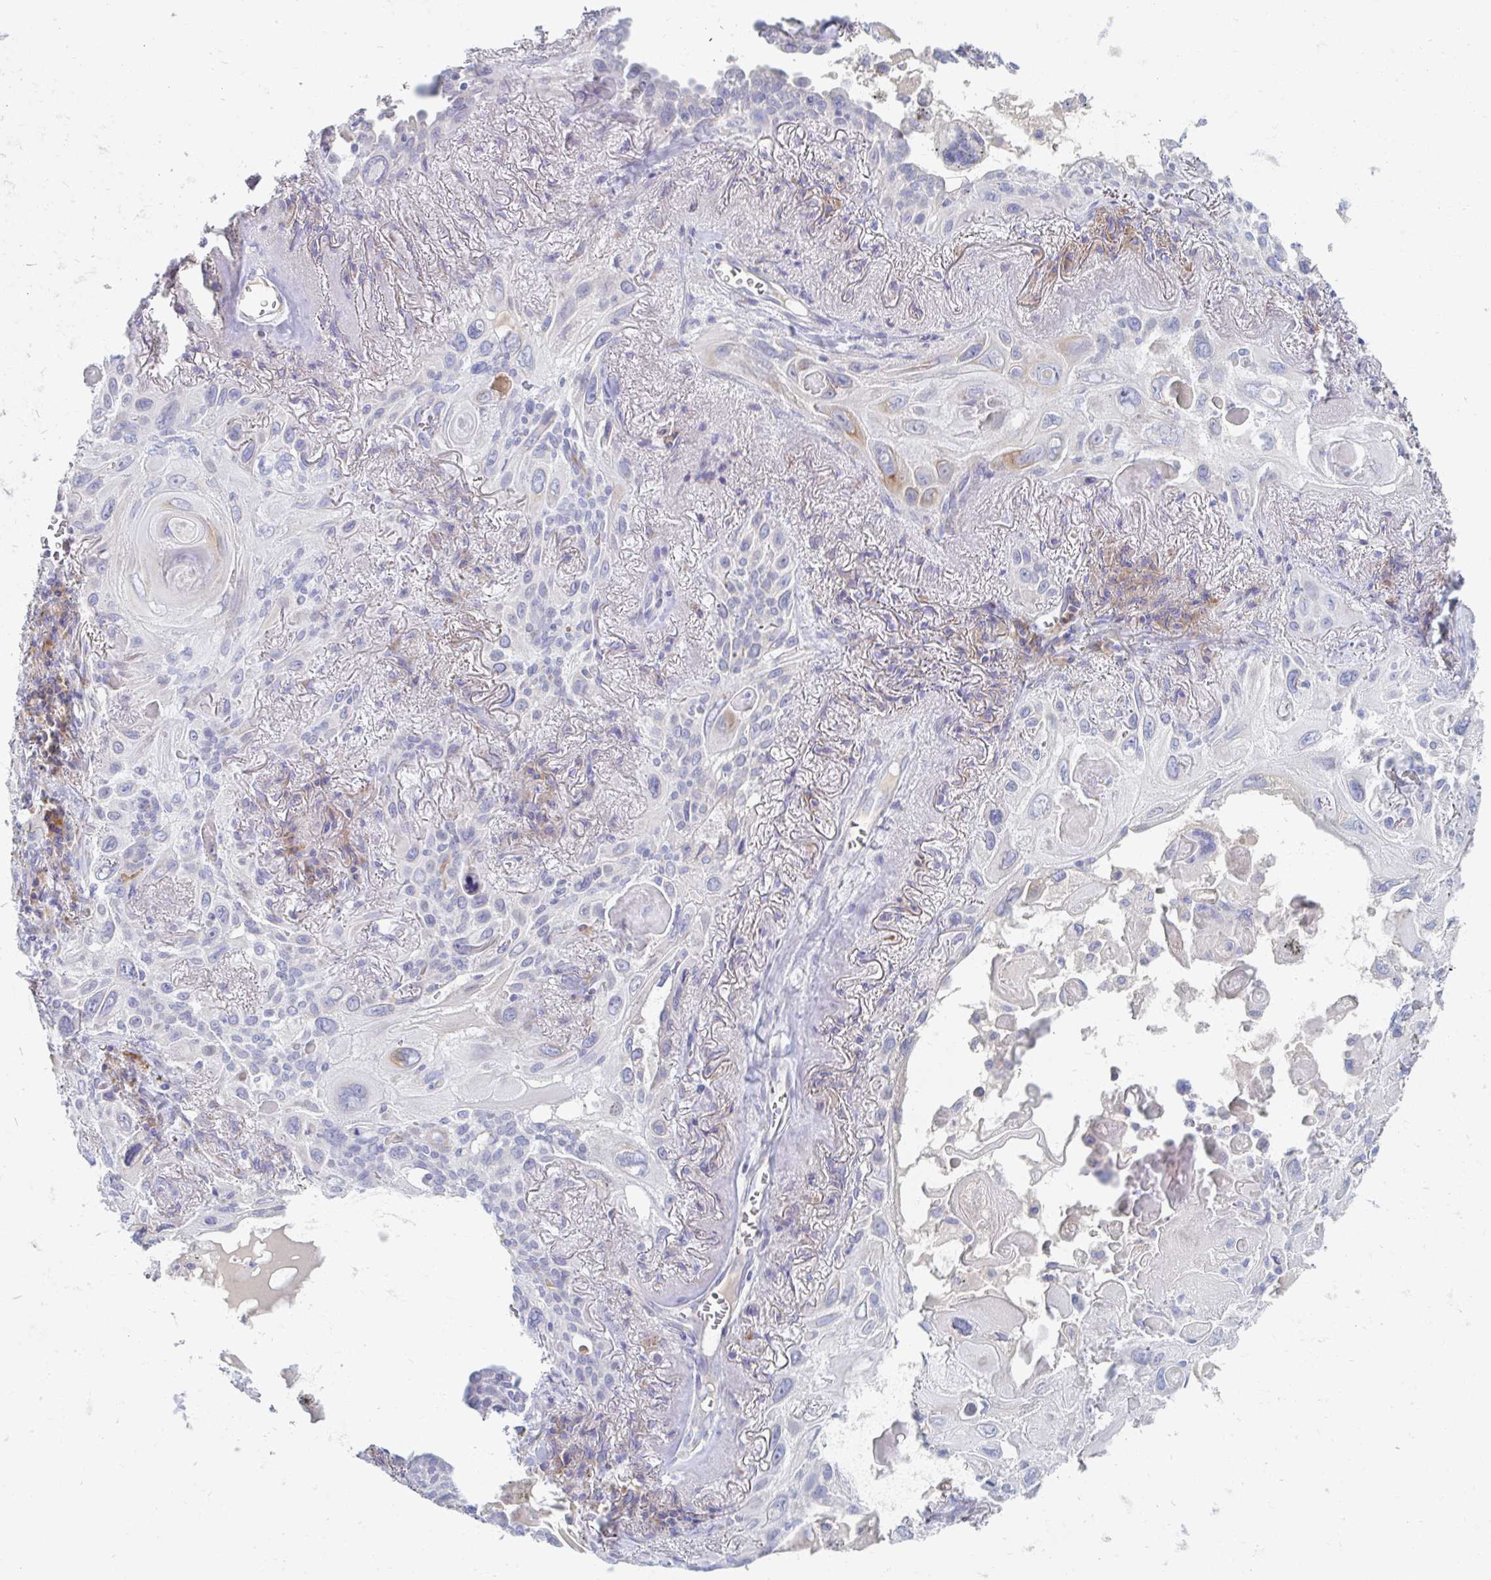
{"staining": {"intensity": "negative", "quantity": "none", "location": "none"}, "tissue": "lung cancer", "cell_type": "Tumor cells", "image_type": "cancer", "snomed": [{"axis": "morphology", "description": "Squamous cell carcinoma, NOS"}, {"axis": "topography", "description": "Lung"}], "caption": "Lung cancer stained for a protein using immunohistochemistry (IHC) shows no expression tumor cells.", "gene": "MYLK2", "patient": {"sex": "male", "age": 79}}